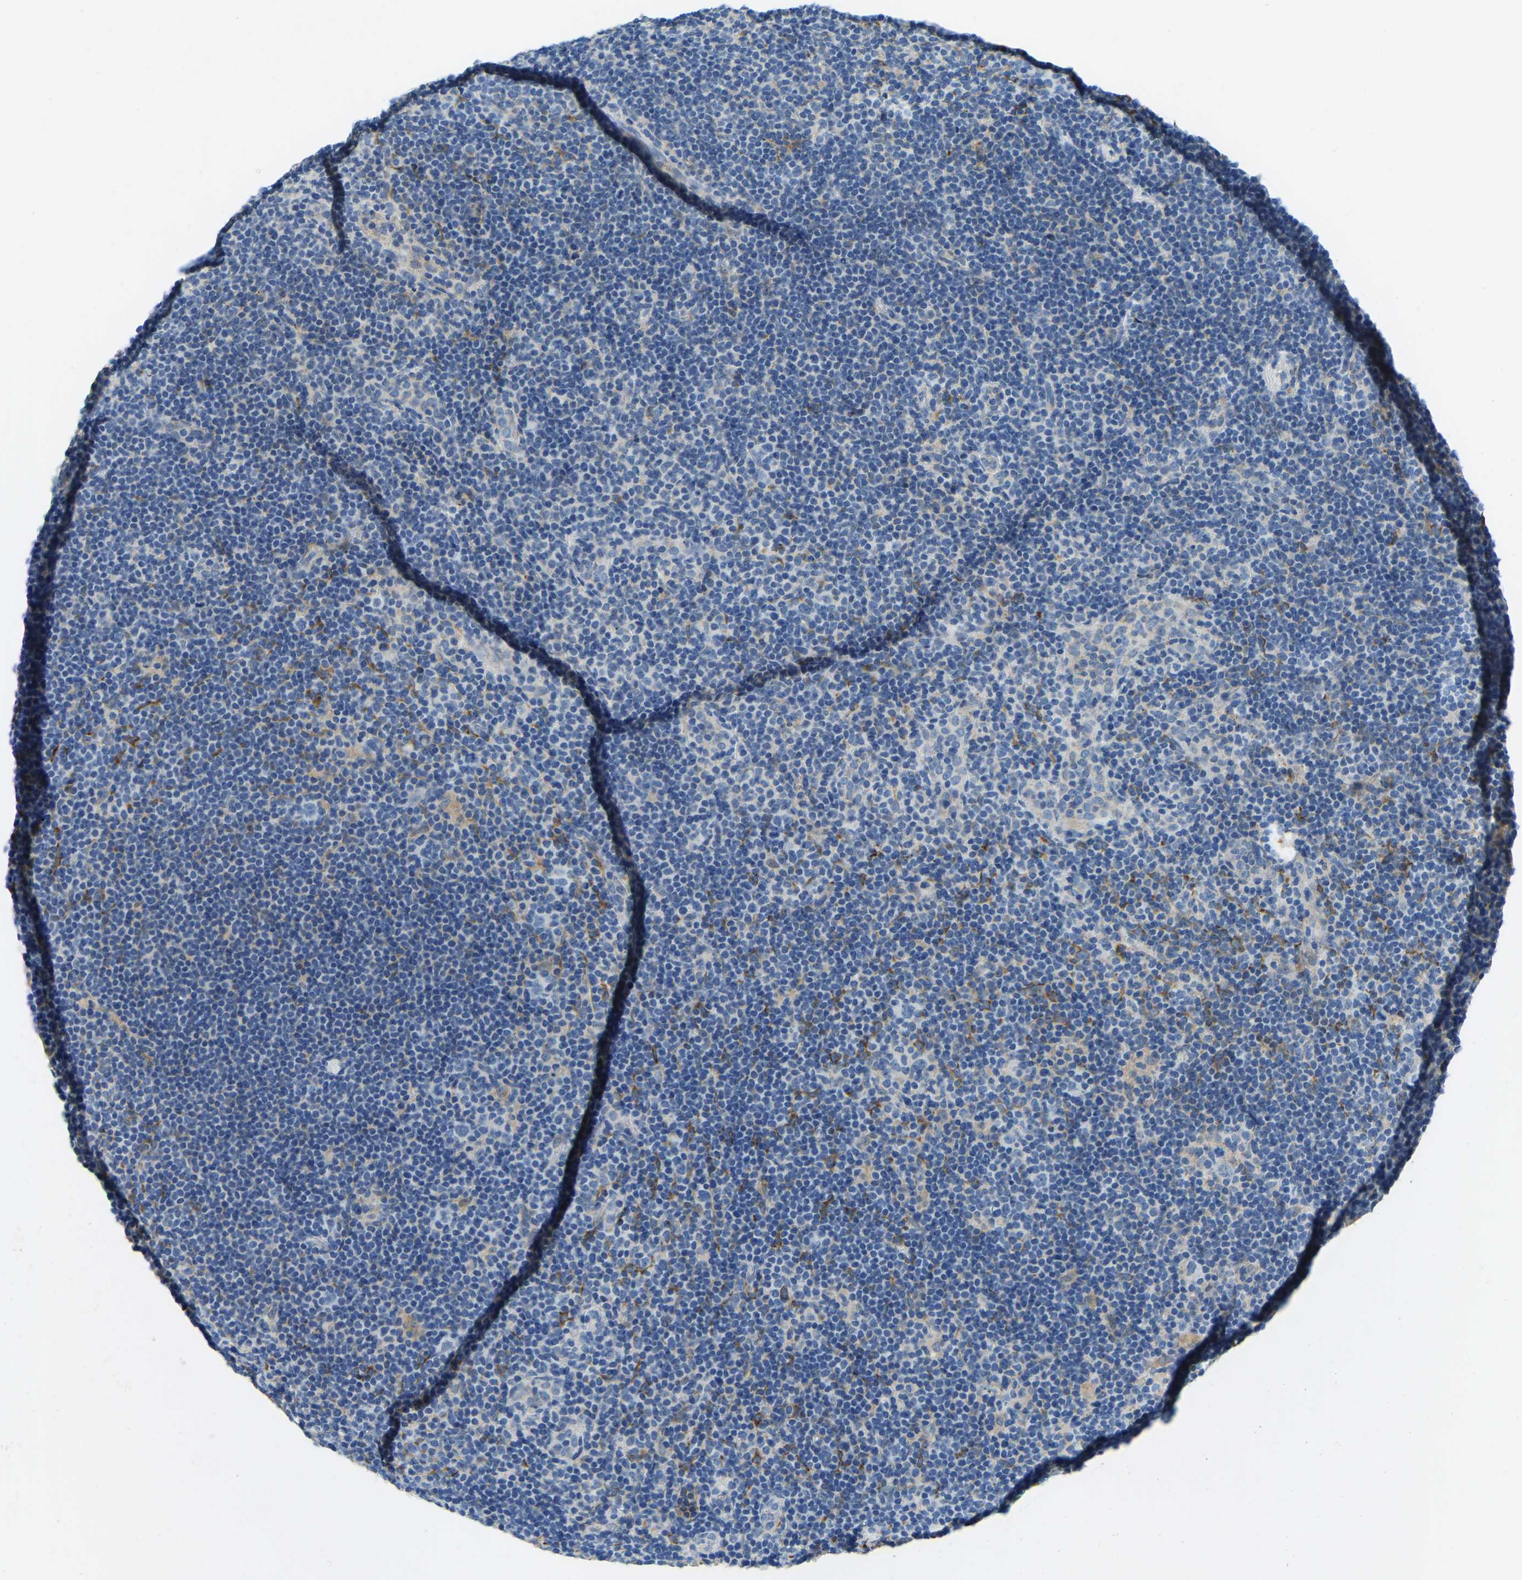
{"staining": {"intensity": "negative", "quantity": "none", "location": "none"}, "tissue": "lymphoma", "cell_type": "Tumor cells", "image_type": "cancer", "snomed": [{"axis": "morphology", "description": "Hodgkin's disease, NOS"}, {"axis": "topography", "description": "Lymph node"}], "caption": "Immunohistochemical staining of human Hodgkin's disease displays no significant staining in tumor cells.", "gene": "THBS4", "patient": {"sex": "female", "age": 57}}